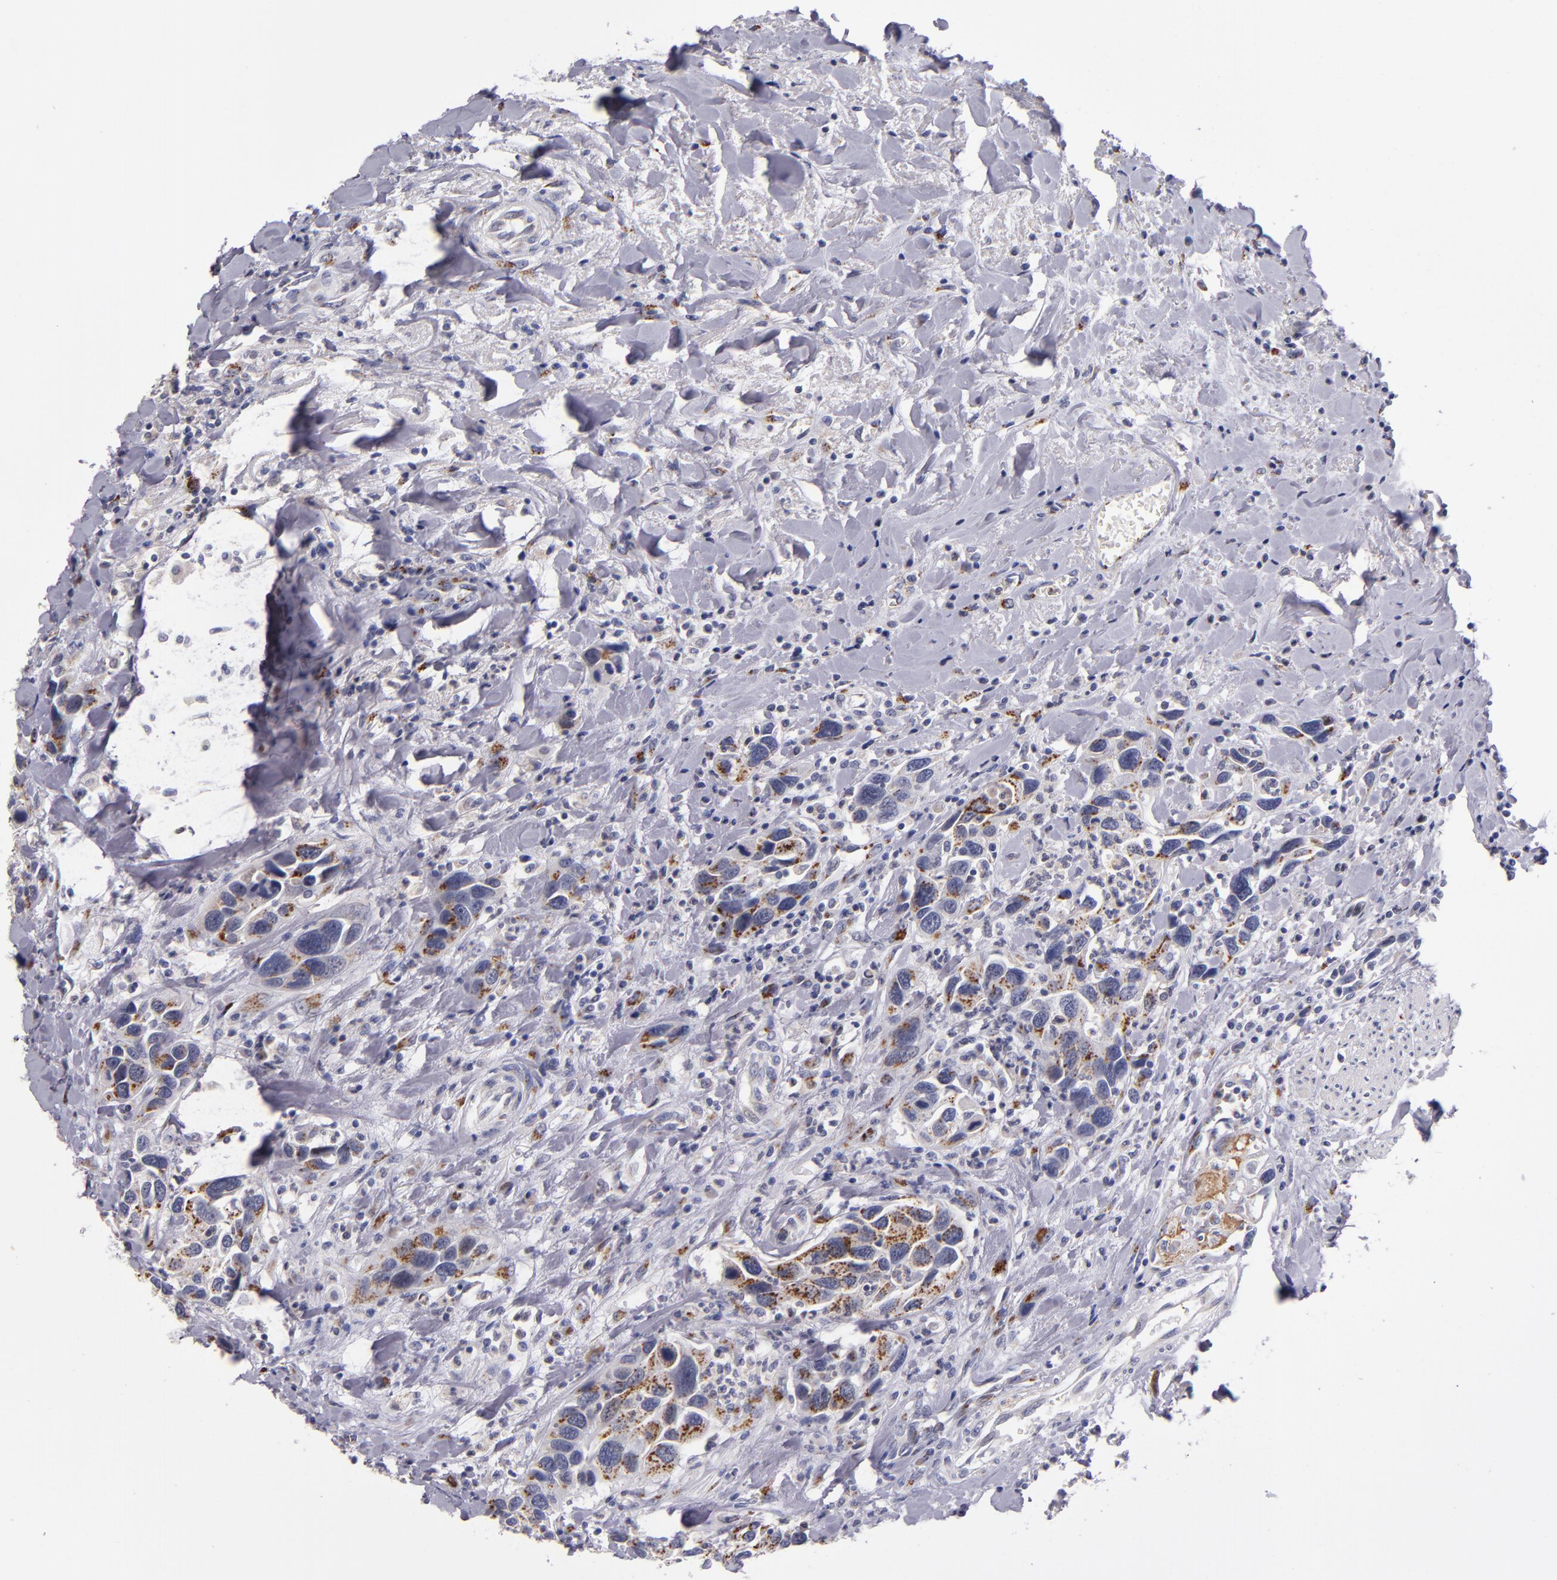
{"staining": {"intensity": "moderate", "quantity": ">75%", "location": "cytoplasmic/membranous"}, "tissue": "urothelial cancer", "cell_type": "Tumor cells", "image_type": "cancer", "snomed": [{"axis": "morphology", "description": "Urothelial carcinoma, High grade"}, {"axis": "topography", "description": "Urinary bladder"}], "caption": "DAB immunohistochemical staining of human urothelial carcinoma (high-grade) shows moderate cytoplasmic/membranous protein positivity in approximately >75% of tumor cells.", "gene": "RAB41", "patient": {"sex": "male", "age": 66}}